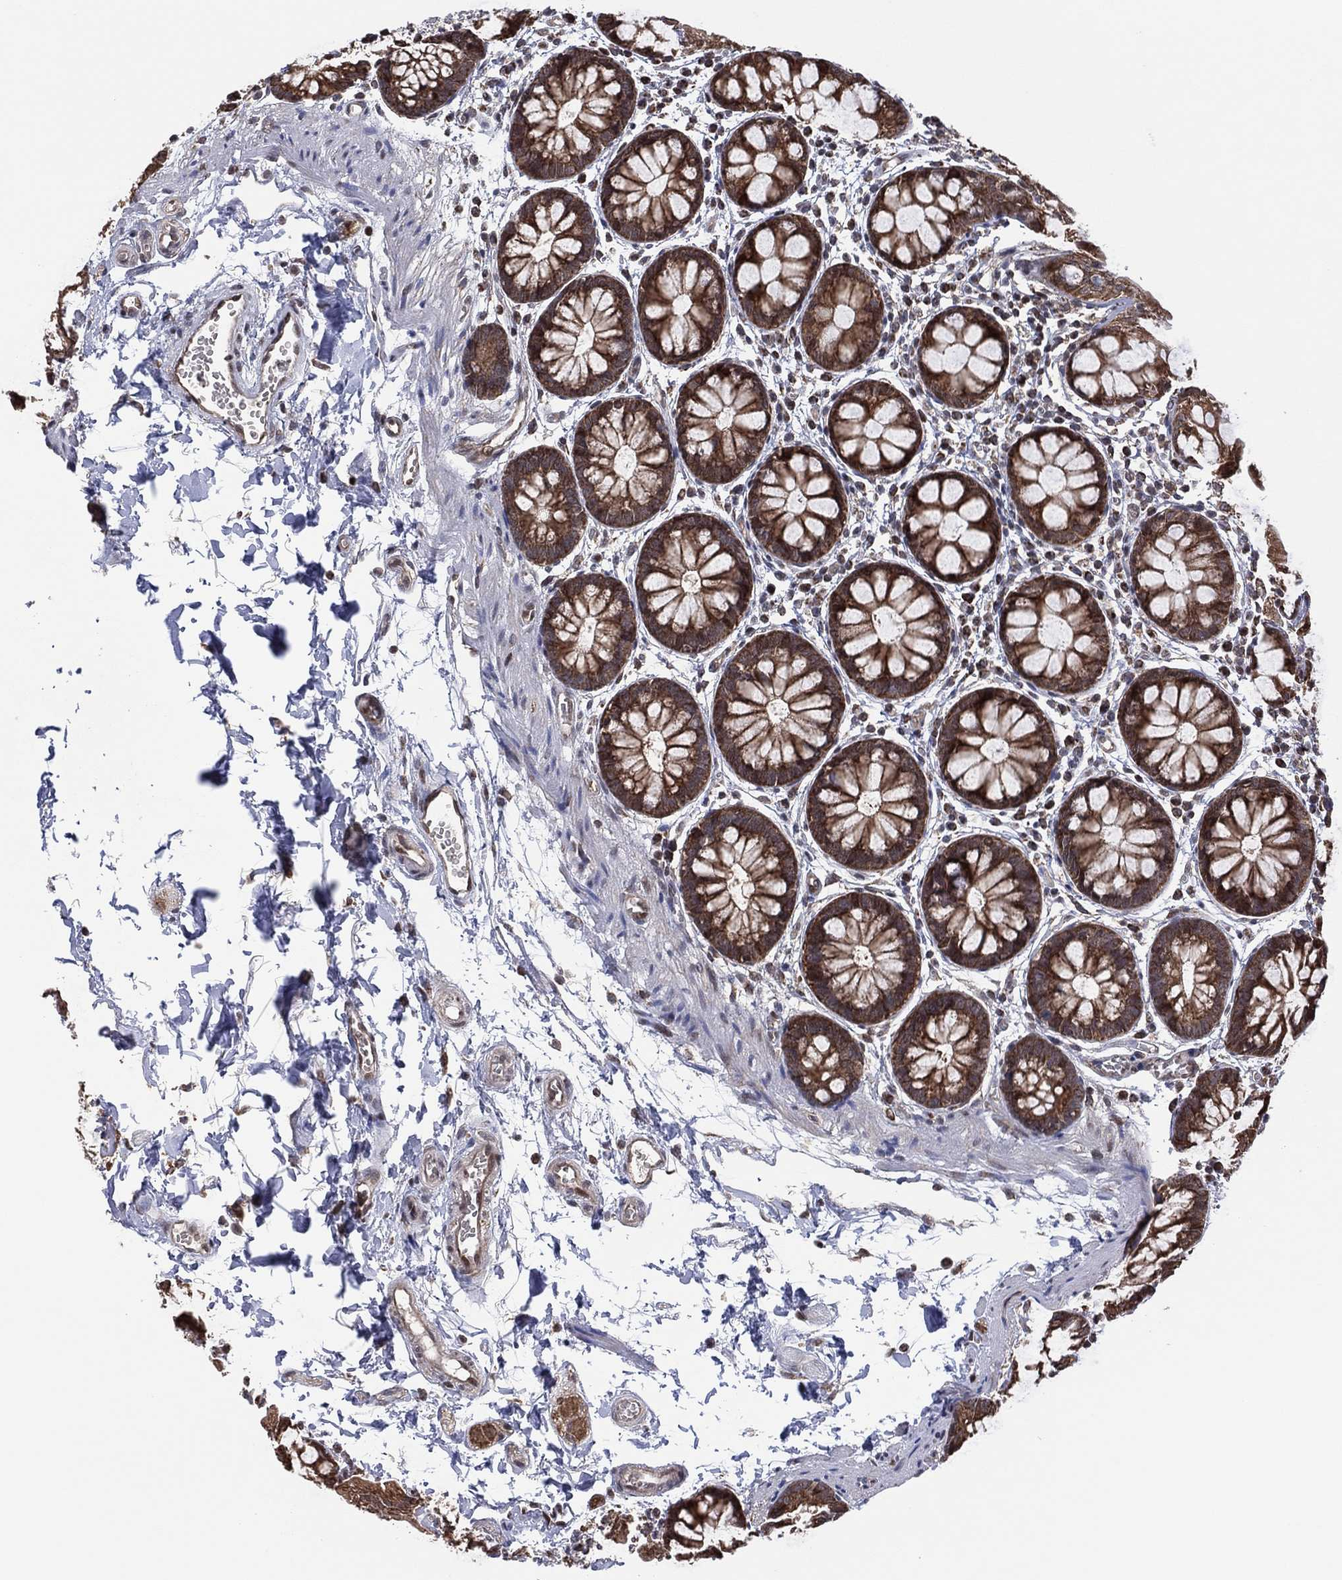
{"staining": {"intensity": "moderate", "quantity": ">75%", "location": "cytoplasmic/membranous"}, "tissue": "rectum", "cell_type": "Glandular cells", "image_type": "normal", "snomed": [{"axis": "morphology", "description": "Normal tissue, NOS"}, {"axis": "topography", "description": "Rectum"}], "caption": "Immunohistochemistry (IHC) (DAB (3,3'-diaminobenzidine)) staining of unremarkable human rectum exhibits moderate cytoplasmic/membranous protein positivity in approximately >75% of glandular cells.", "gene": "PIDD1", "patient": {"sex": "male", "age": 57}}